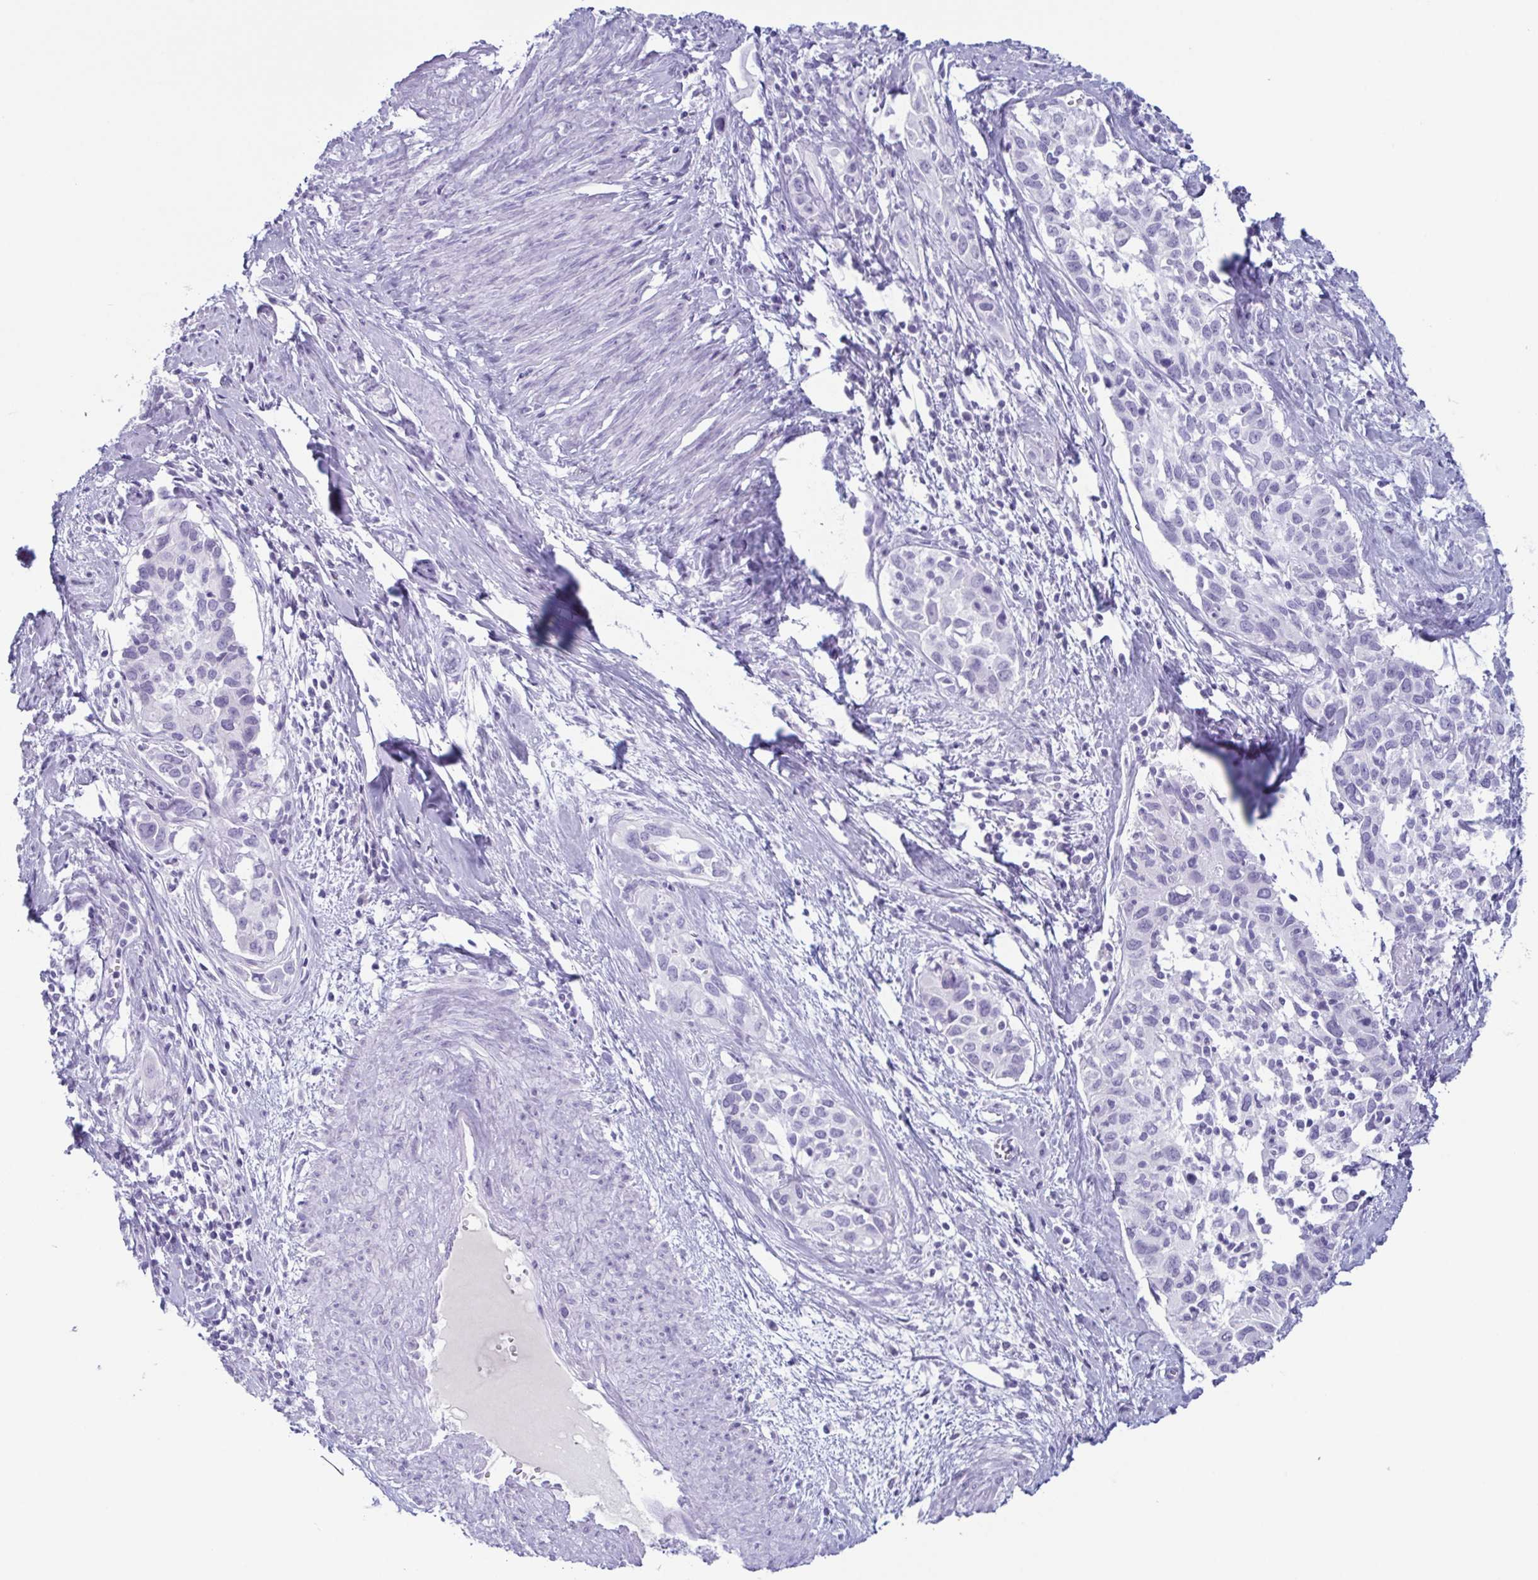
{"staining": {"intensity": "negative", "quantity": "none", "location": "none"}, "tissue": "cervical cancer", "cell_type": "Tumor cells", "image_type": "cancer", "snomed": [{"axis": "morphology", "description": "Squamous cell carcinoma, NOS"}, {"axis": "topography", "description": "Cervix"}], "caption": "Immunohistochemistry histopathology image of squamous cell carcinoma (cervical) stained for a protein (brown), which demonstrates no staining in tumor cells.", "gene": "ENKUR", "patient": {"sex": "female", "age": 51}}